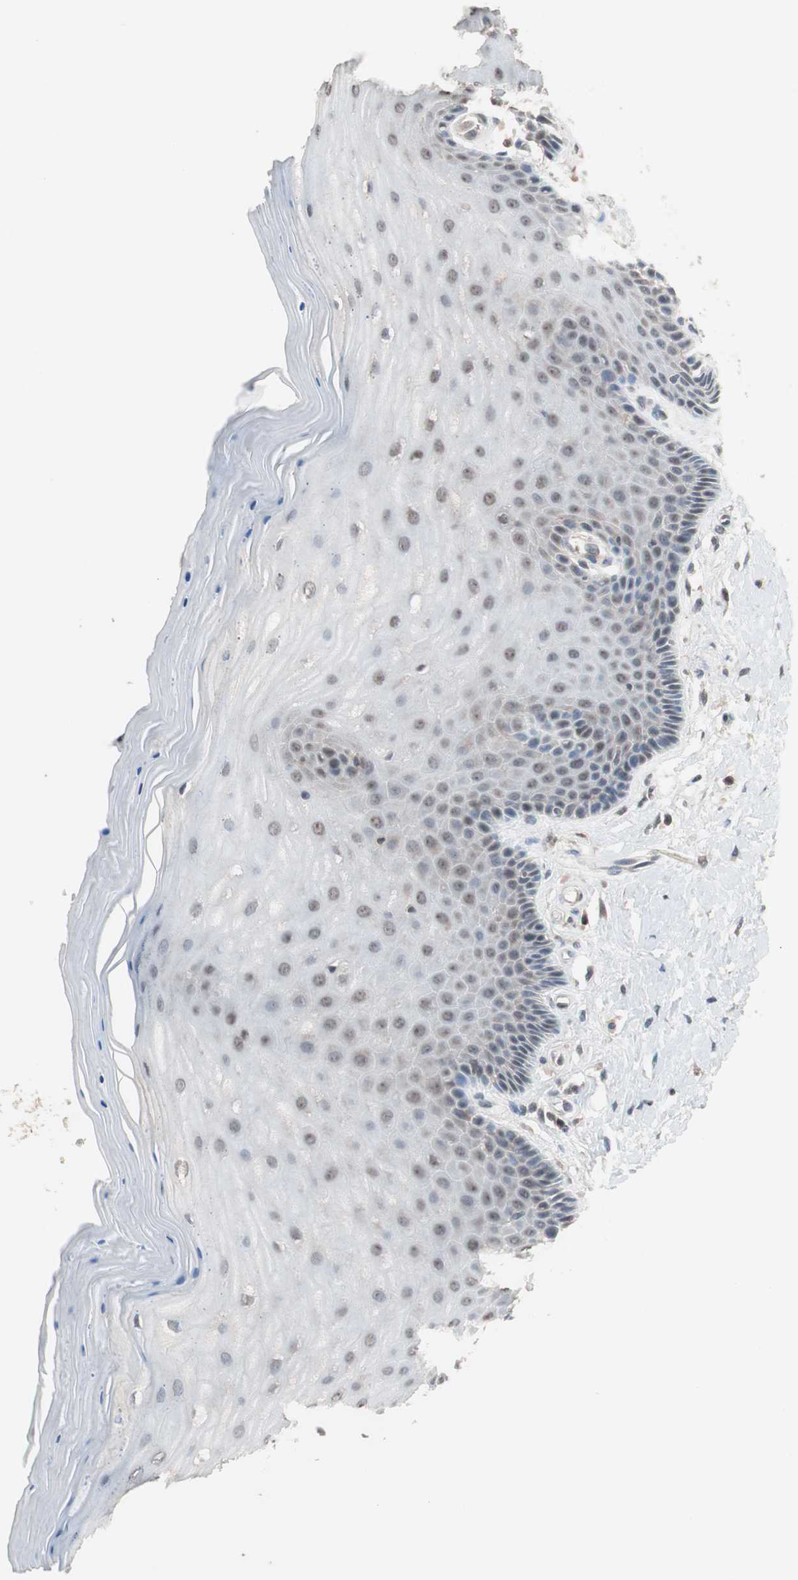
{"staining": {"intensity": "moderate", "quantity": ">75%", "location": "cytoplasmic/membranous,nuclear"}, "tissue": "cervix", "cell_type": "Glandular cells", "image_type": "normal", "snomed": [{"axis": "morphology", "description": "Normal tissue, NOS"}, {"axis": "topography", "description": "Cervix"}], "caption": "This histopathology image exhibits normal cervix stained with immunohistochemistry to label a protein in brown. The cytoplasmic/membranous,nuclear of glandular cells show moderate positivity for the protein. Nuclei are counter-stained blue.", "gene": "GART", "patient": {"sex": "female", "age": 55}}